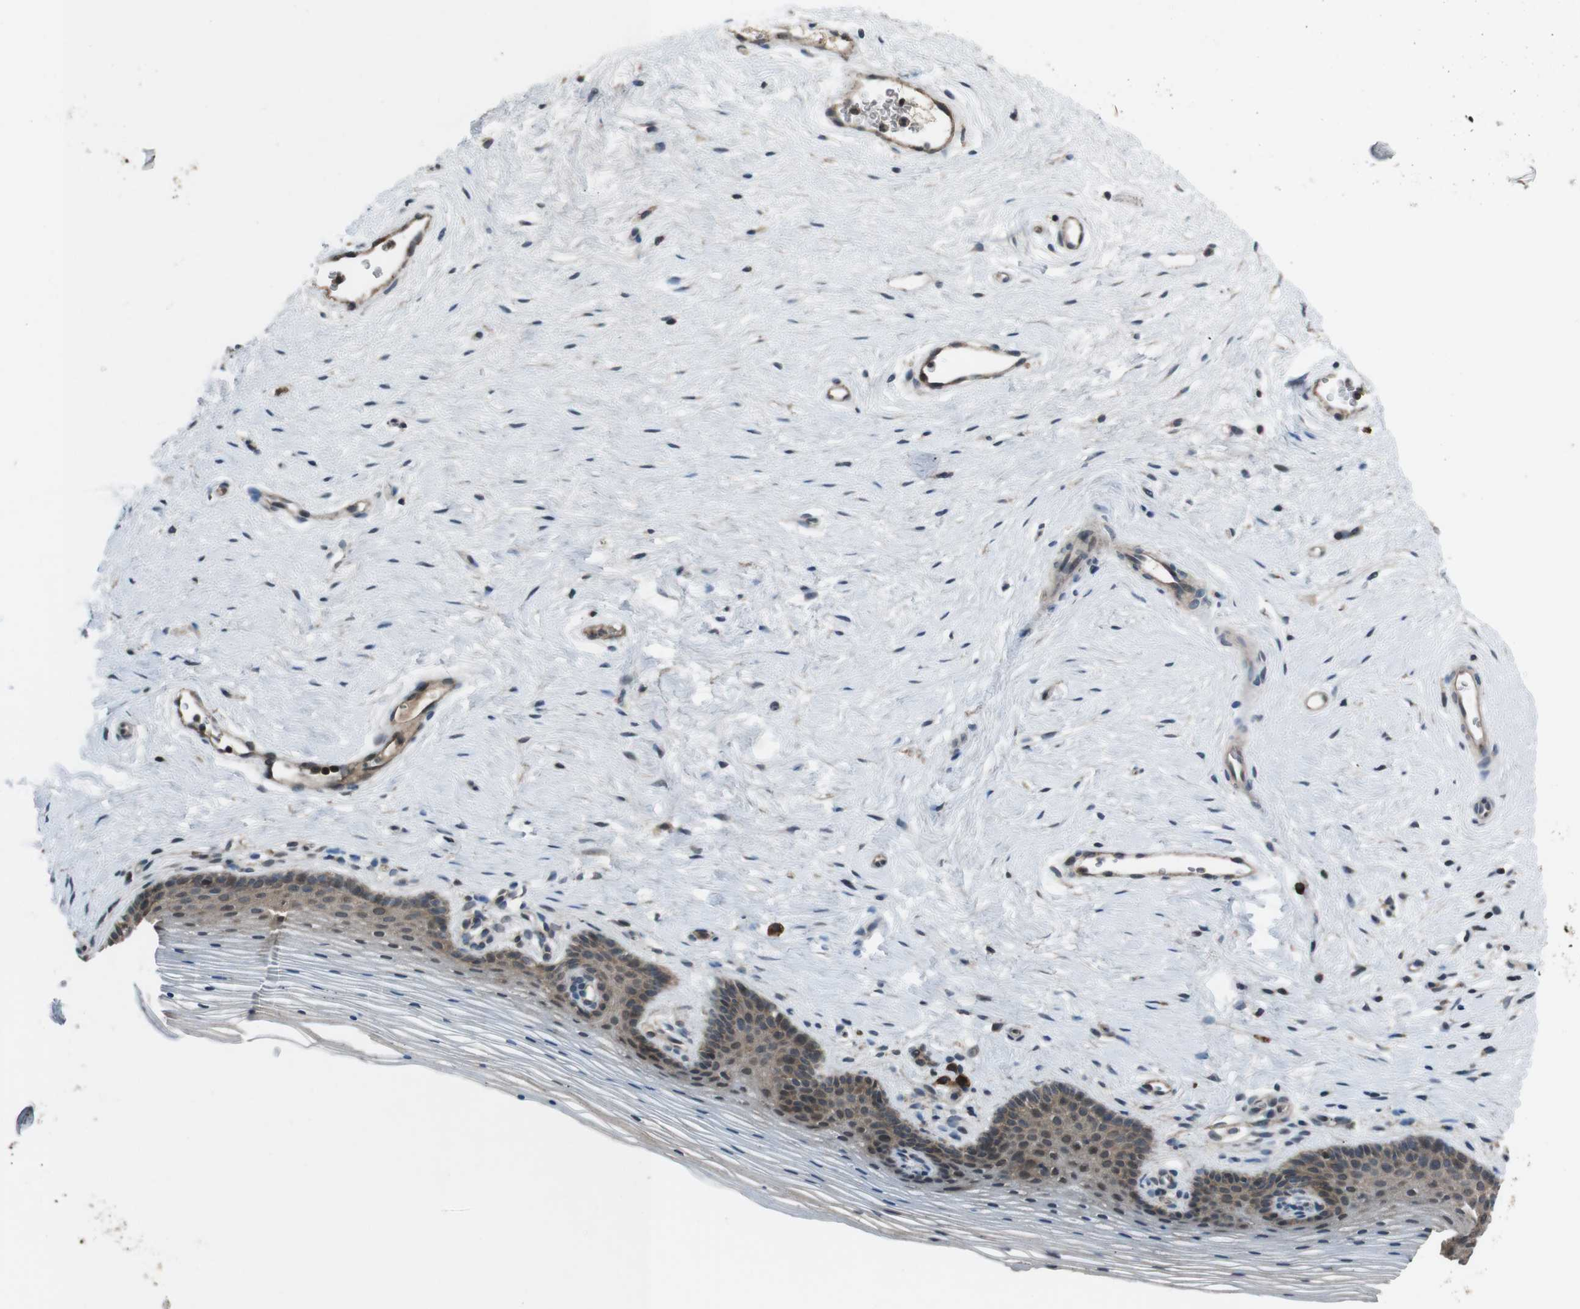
{"staining": {"intensity": "moderate", "quantity": ">75%", "location": "cytoplasmic/membranous"}, "tissue": "vagina", "cell_type": "Squamous epithelial cells", "image_type": "normal", "snomed": [{"axis": "morphology", "description": "Normal tissue, NOS"}, {"axis": "topography", "description": "Vagina"}], "caption": "This histopathology image exhibits immunohistochemistry staining of unremarkable human vagina, with medium moderate cytoplasmic/membranous positivity in approximately >75% of squamous epithelial cells.", "gene": "SLC22A23", "patient": {"sex": "female", "age": 32}}